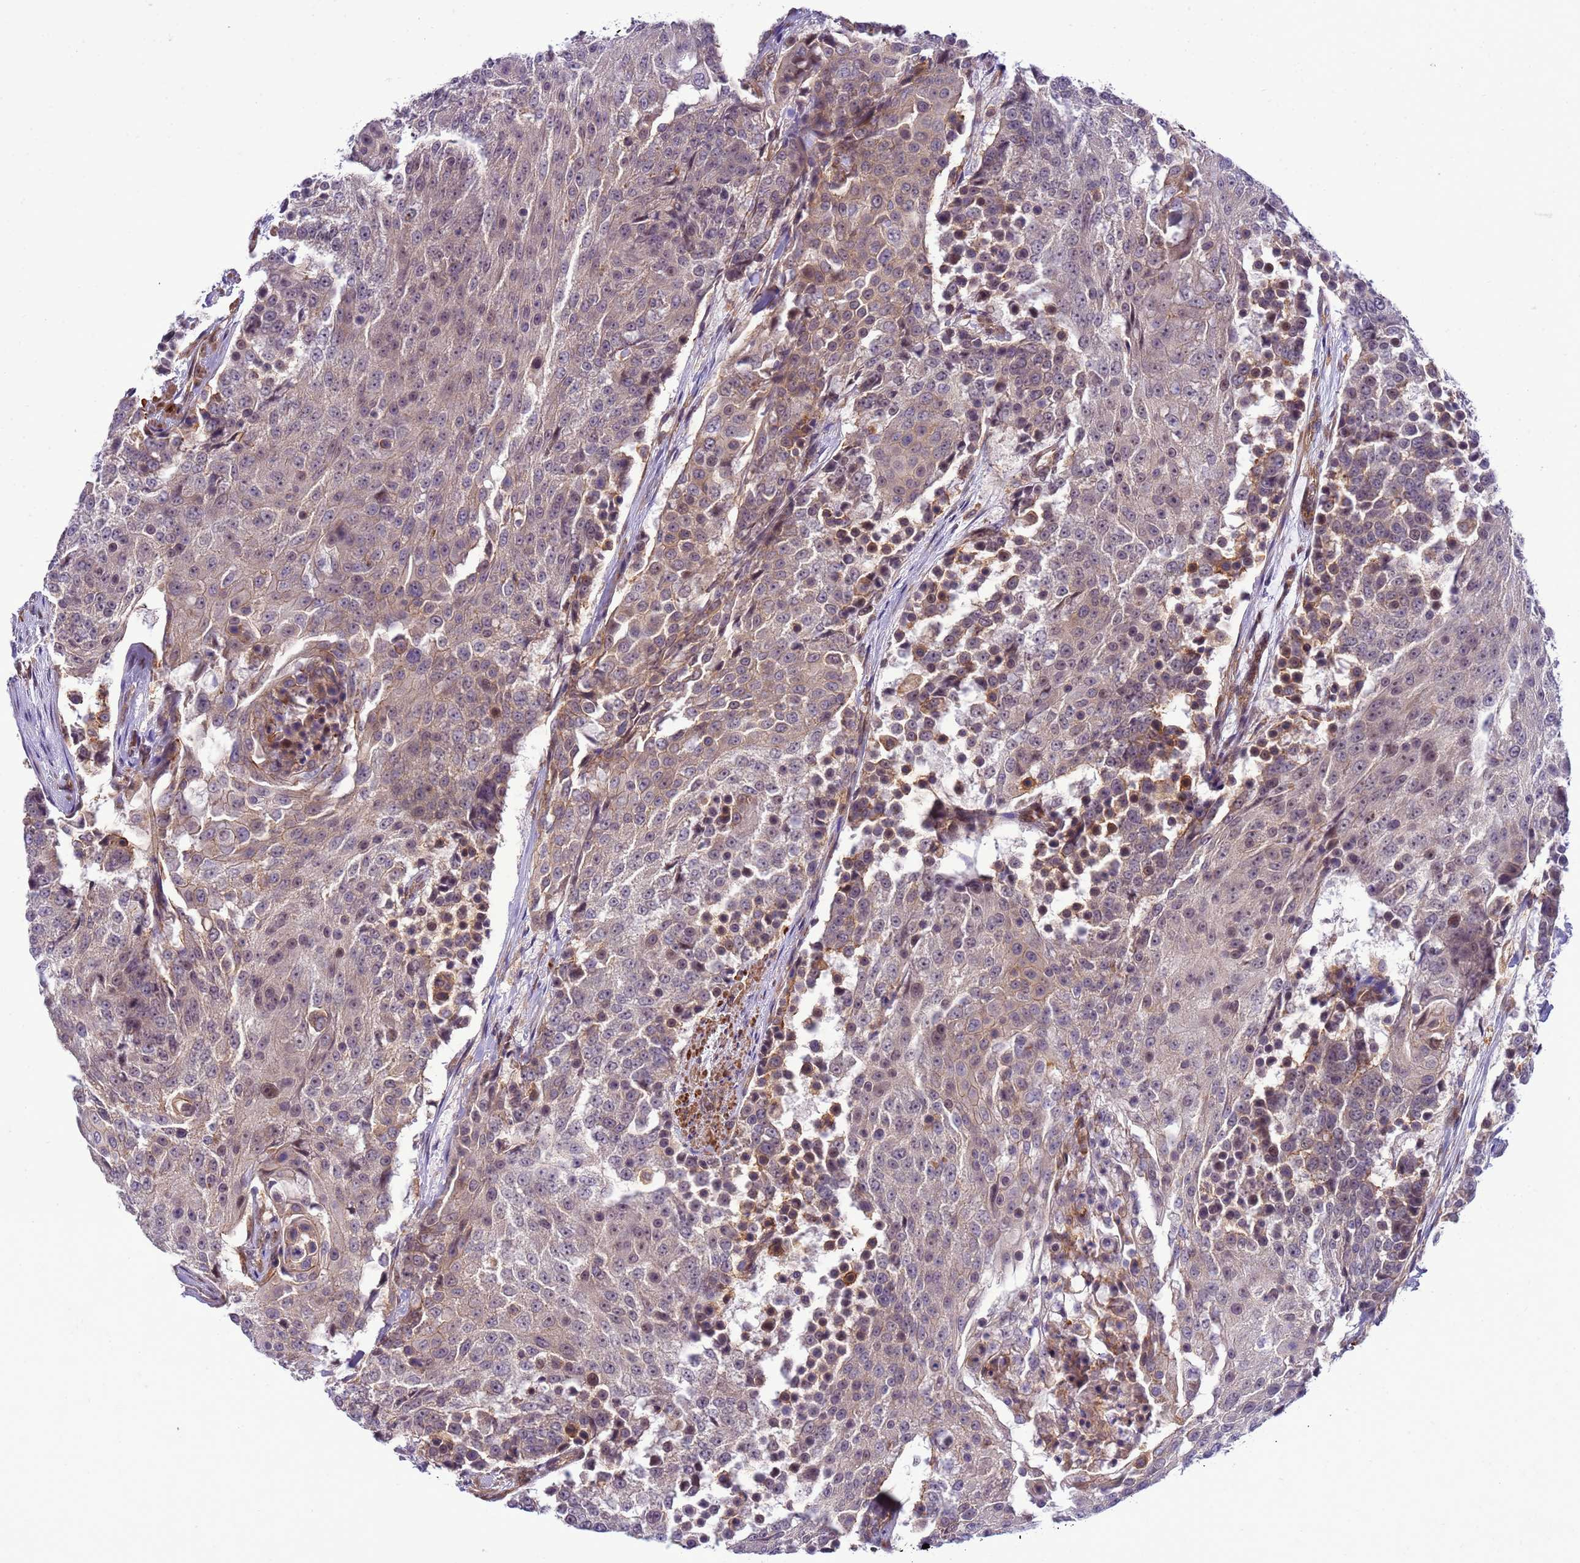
{"staining": {"intensity": "weak", "quantity": "25%-75%", "location": "cytoplasmic/membranous,nuclear"}, "tissue": "urothelial cancer", "cell_type": "Tumor cells", "image_type": "cancer", "snomed": [{"axis": "morphology", "description": "Urothelial carcinoma, High grade"}, {"axis": "topography", "description": "Urinary bladder"}], "caption": "Protein positivity by immunohistochemistry (IHC) shows weak cytoplasmic/membranous and nuclear staining in approximately 25%-75% of tumor cells in urothelial carcinoma (high-grade).", "gene": "GEN1", "patient": {"sex": "female", "age": 63}}